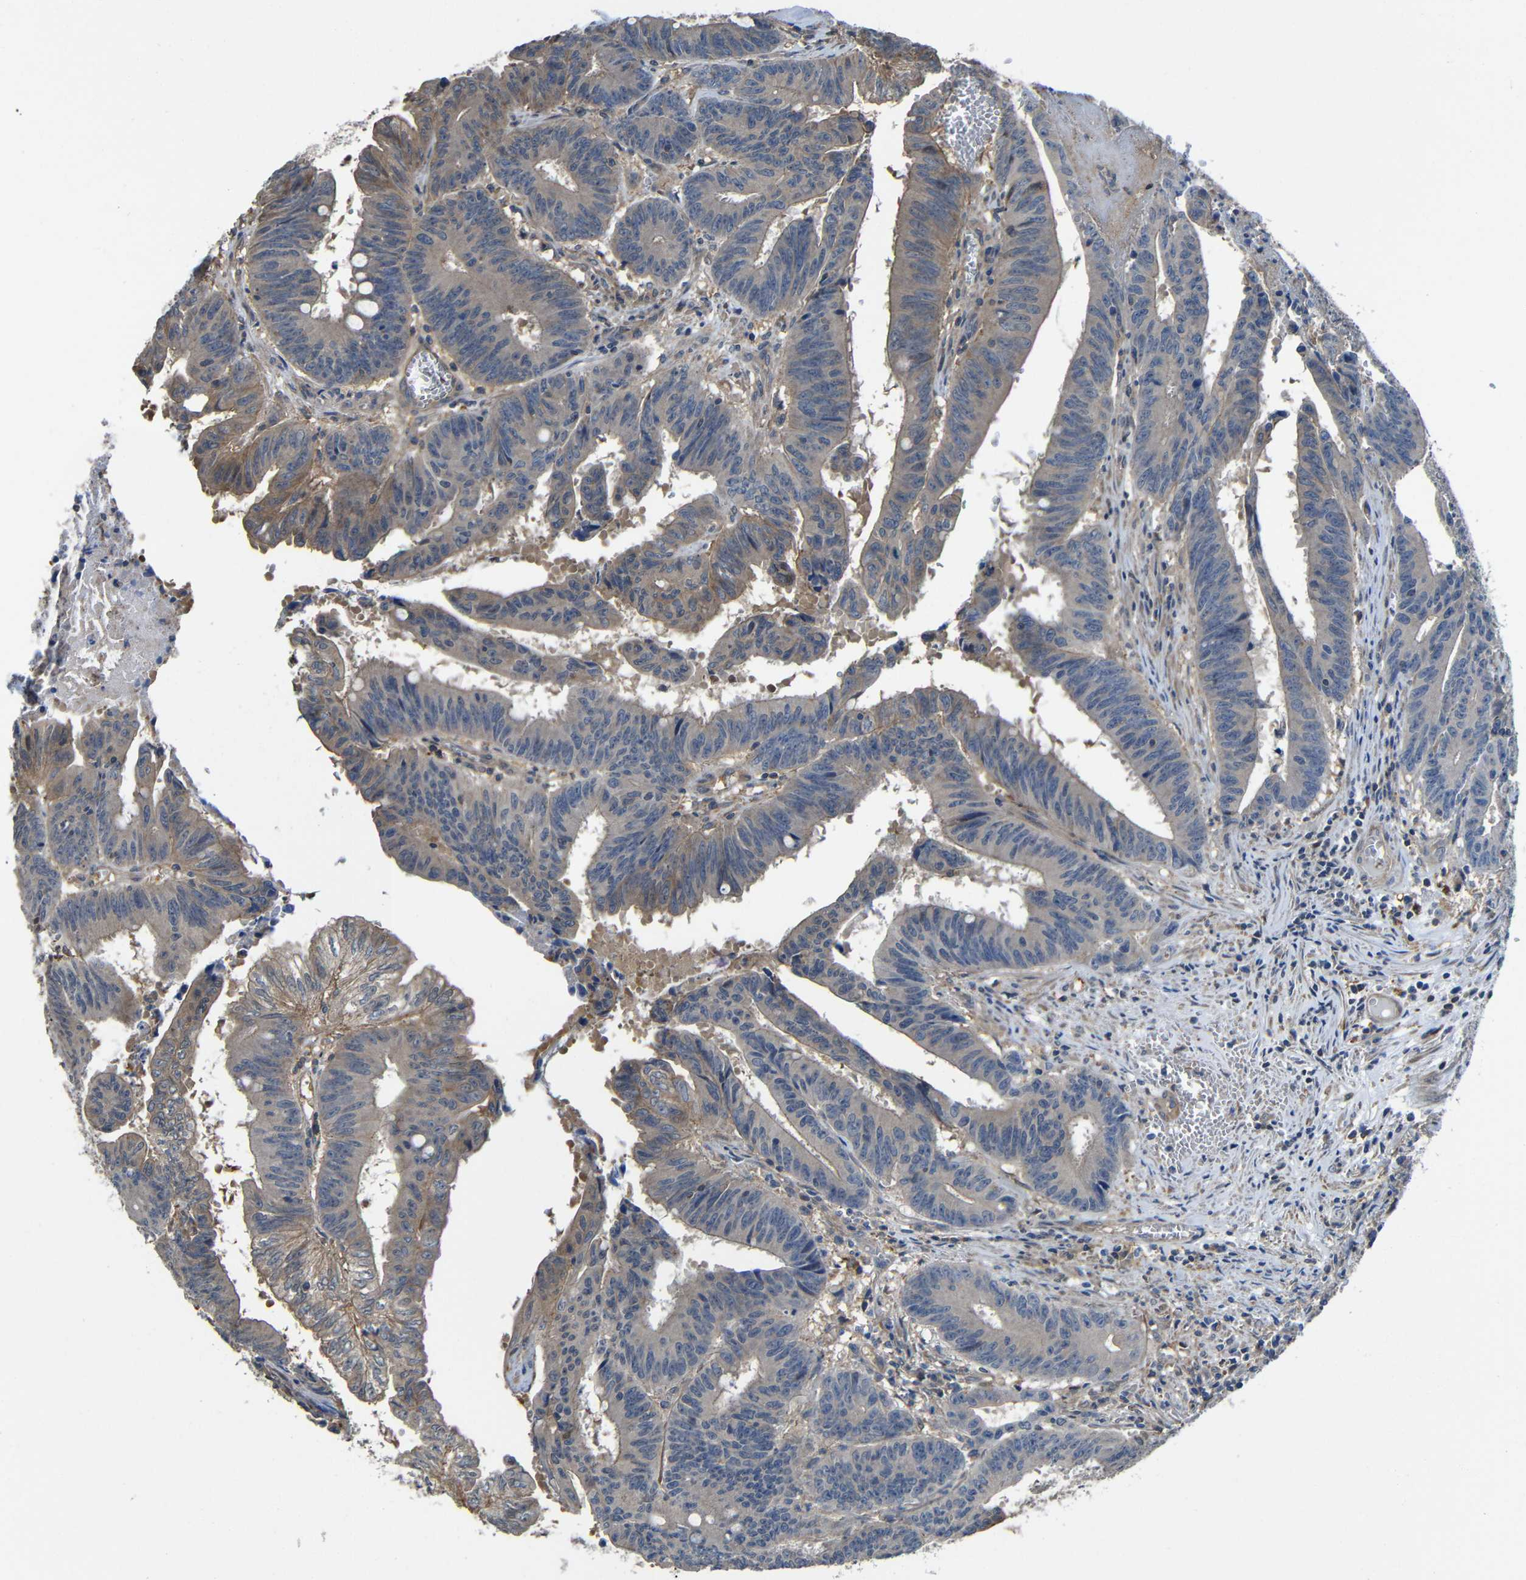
{"staining": {"intensity": "moderate", "quantity": "25%-75%", "location": "cytoplasmic/membranous"}, "tissue": "colorectal cancer", "cell_type": "Tumor cells", "image_type": "cancer", "snomed": [{"axis": "morphology", "description": "Adenocarcinoma, NOS"}, {"axis": "topography", "description": "Colon"}], "caption": "IHC of colorectal cancer (adenocarcinoma) demonstrates medium levels of moderate cytoplasmic/membranous positivity in approximately 25%-75% of tumor cells.", "gene": "GDI1", "patient": {"sex": "male", "age": 45}}